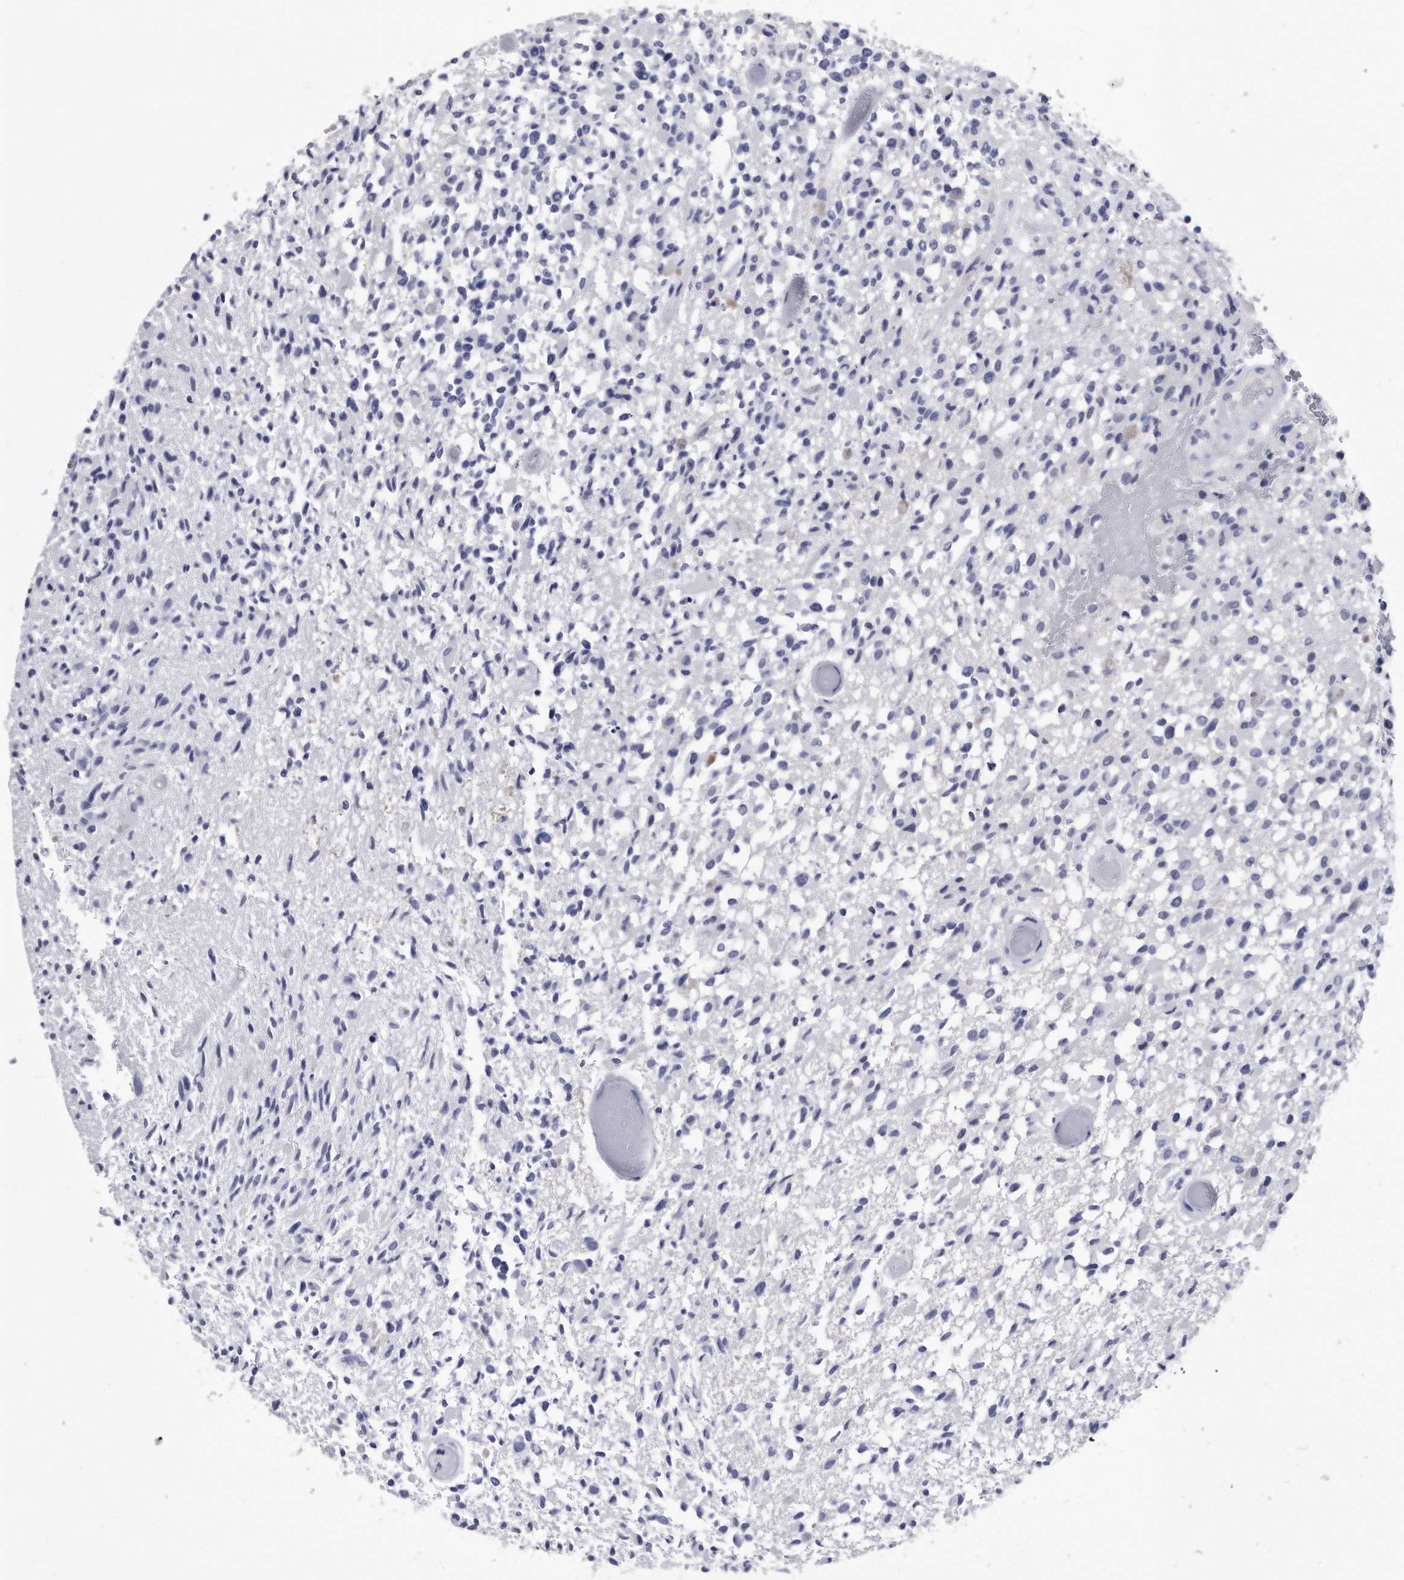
{"staining": {"intensity": "negative", "quantity": "none", "location": "none"}, "tissue": "glioma", "cell_type": "Tumor cells", "image_type": "cancer", "snomed": [{"axis": "morphology", "description": "Glioma, malignant, High grade"}, {"axis": "morphology", "description": "Glioblastoma, NOS"}, {"axis": "topography", "description": "Brain"}], "caption": "An immunohistochemistry (IHC) micrograph of glioblastoma is shown. There is no staining in tumor cells of glioblastoma. Nuclei are stained in blue.", "gene": "KCTD8", "patient": {"sex": "male", "age": 60}}